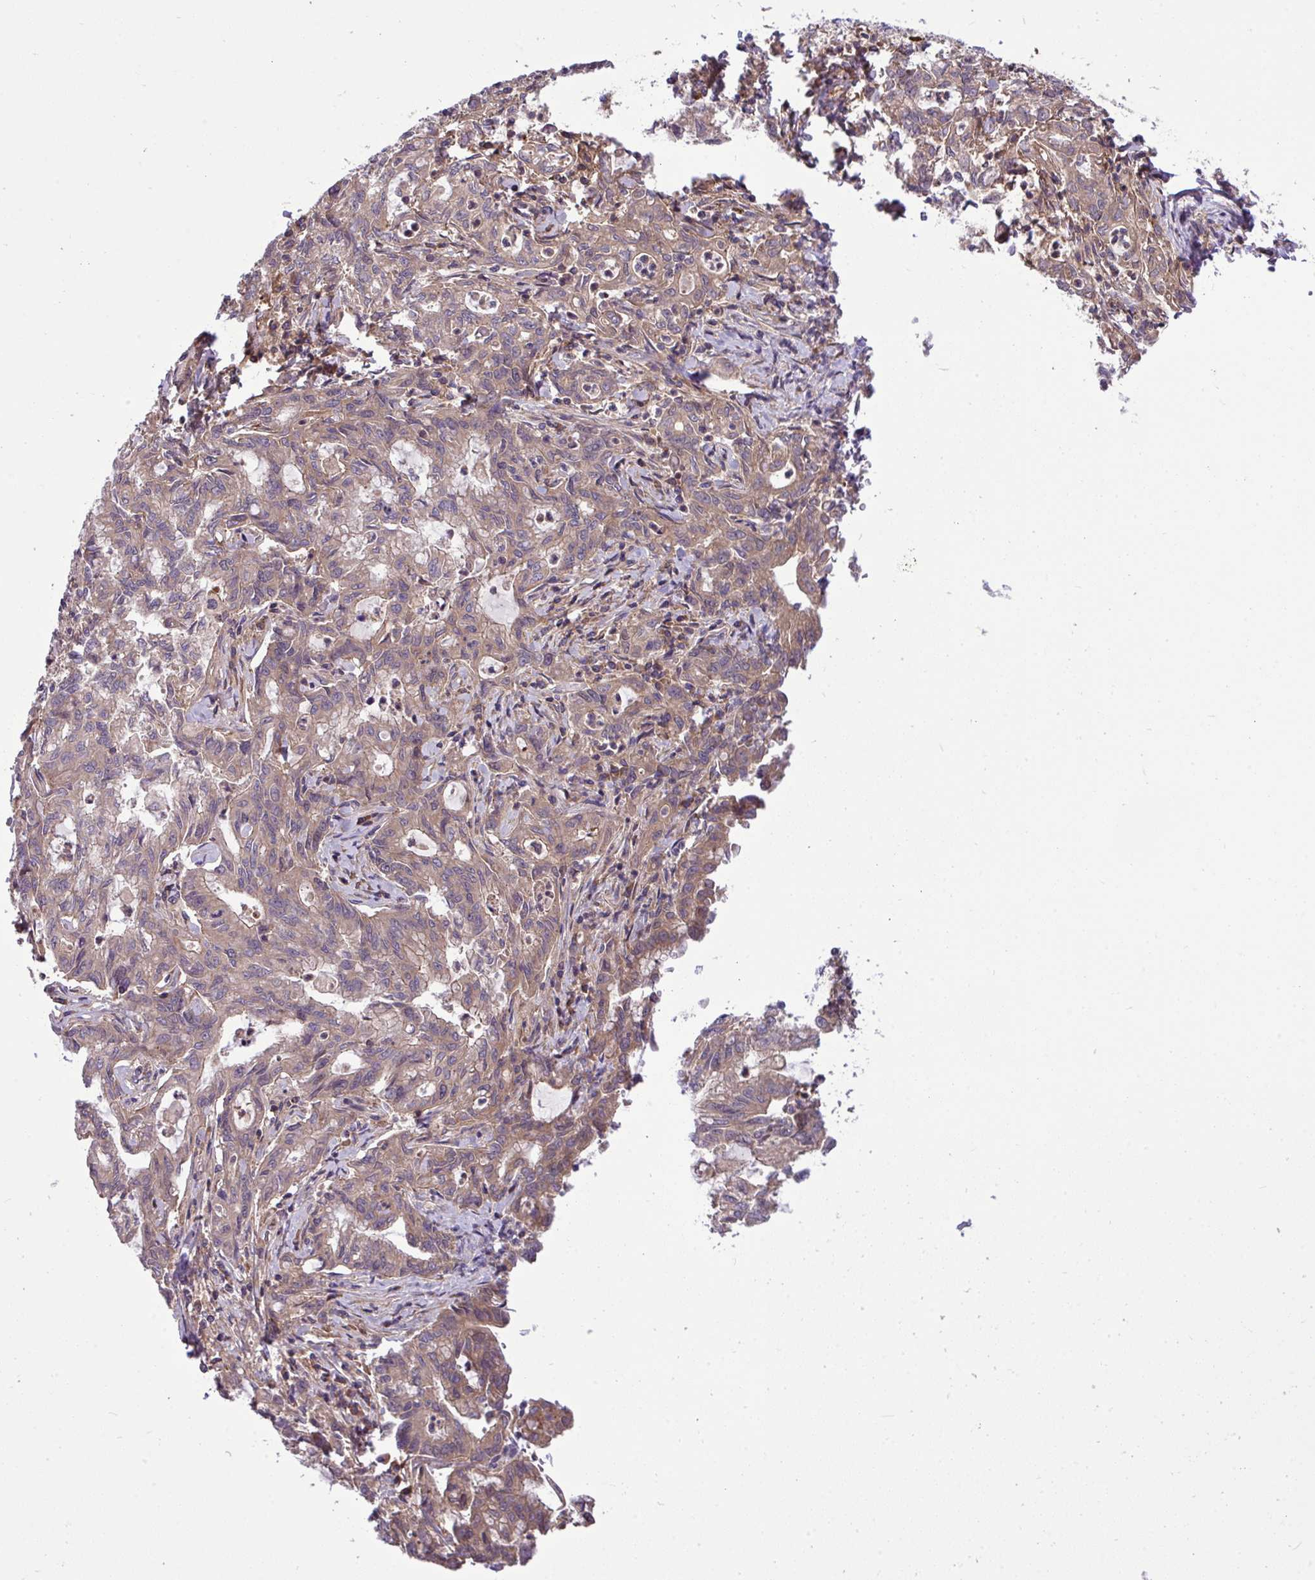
{"staining": {"intensity": "weak", "quantity": ">75%", "location": "cytoplasmic/membranous"}, "tissue": "stomach cancer", "cell_type": "Tumor cells", "image_type": "cancer", "snomed": [{"axis": "morphology", "description": "Adenocarcinoma, NOS"}, {"axis": "topography", "description": "Stomach, upper"}], "caption": "Immunohistochemical staining of stomach cancer (adenocarcinoma) reveals weak cytoplasmic/membranous protein staining in approximately >75% of tumor cells. The staining is performed using DAB (3,3'-diaminobenzidine) brown chromogen to label protein expression. The nuclei are counter-stained blue using hematoxylin.", "gene": "GRB14", "patient": {"sex": "female", "age": 79}}